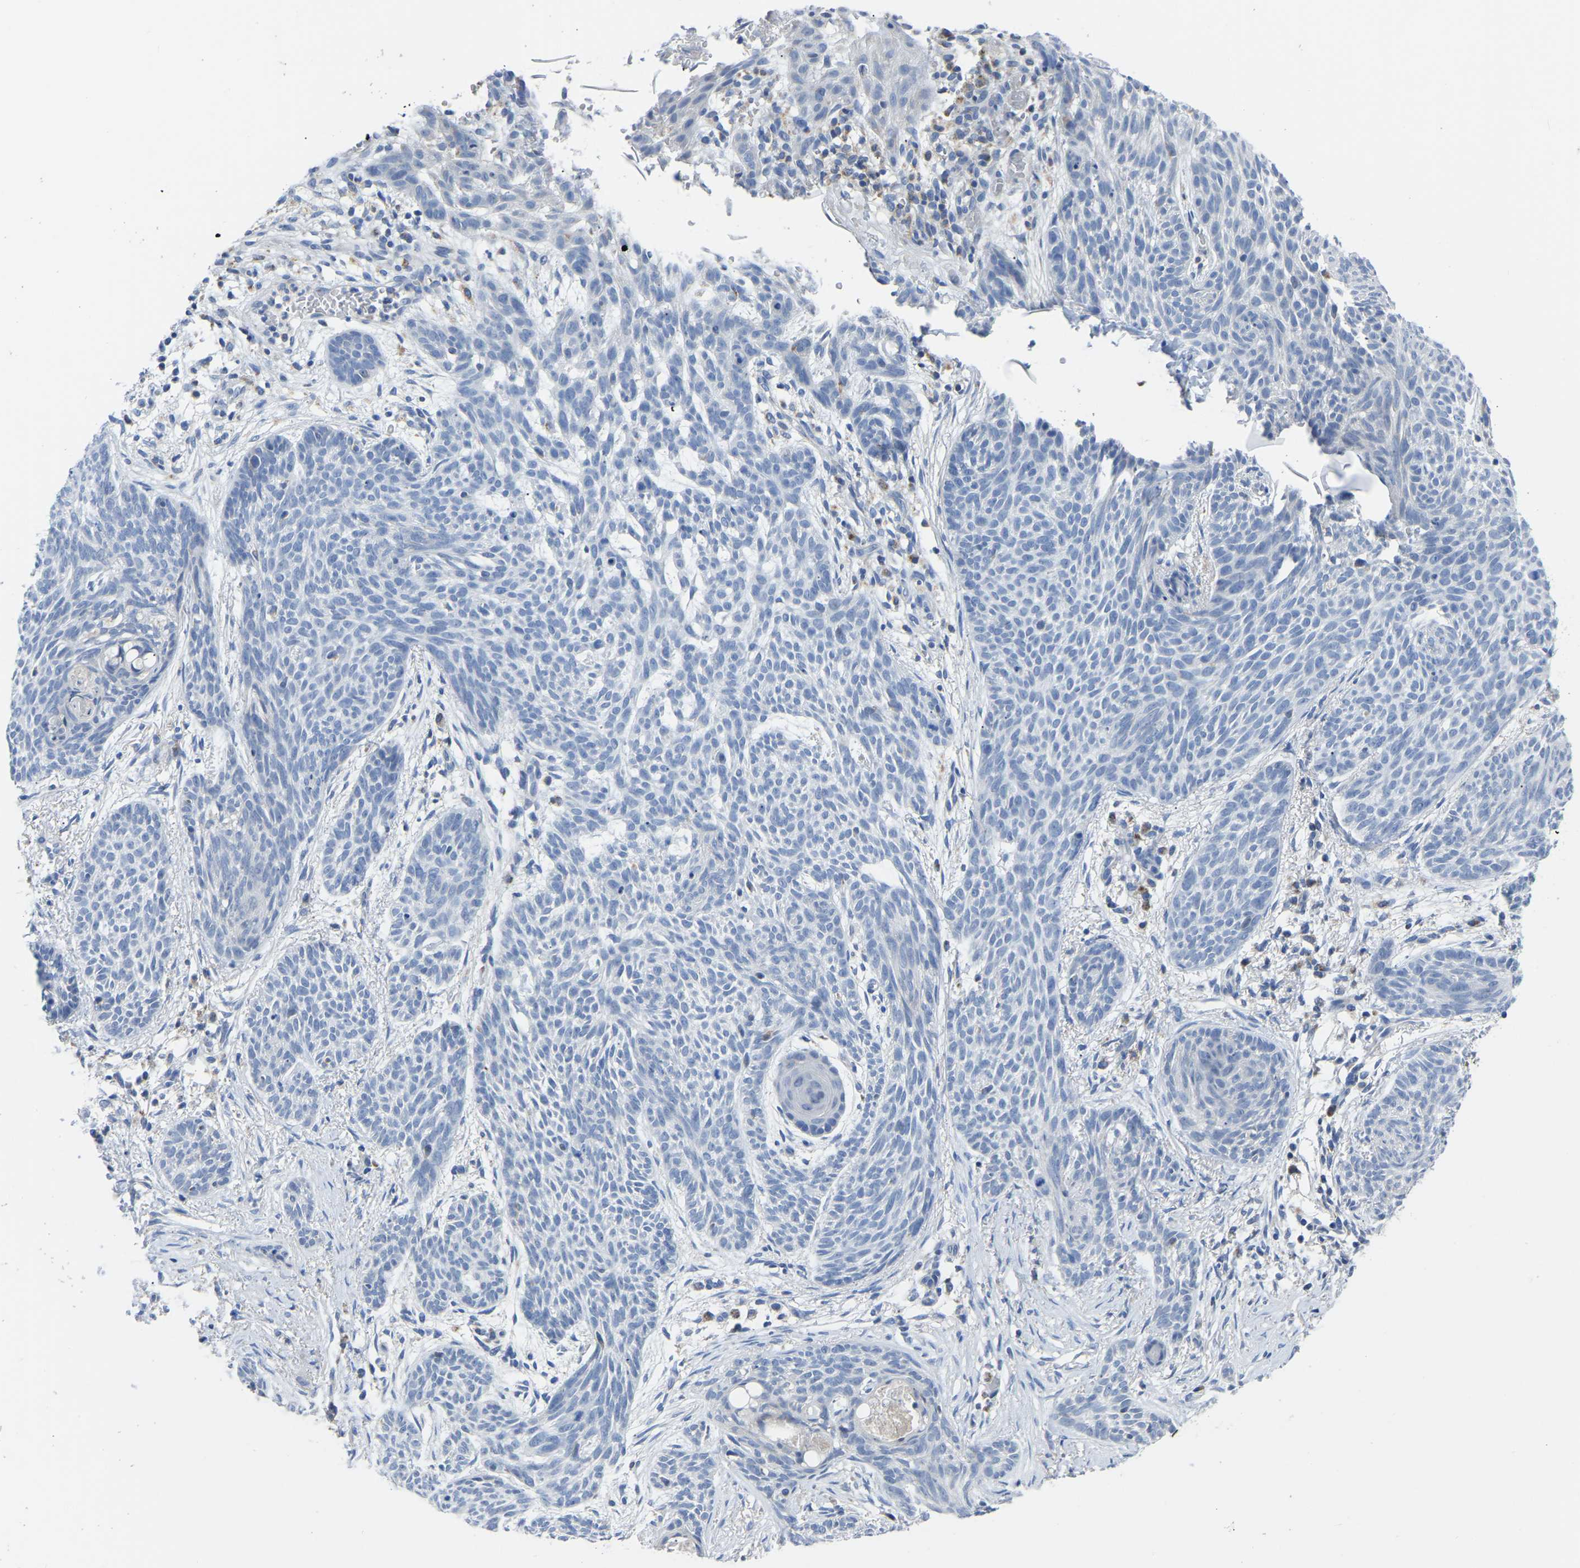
{"staining": {"intensity": "negative", "quantity": "none", "location": "none"}, "tissue": "skin cancer", "cell_type": "Tumor cells", "image_type": "cancer", "snomed": [{"axis": "morphology", "description": "Basal cell carcinoma"}, {"axis": "topography", "description": "Skin"}], "caption": "This is an immunohistochemistry photomicrograph of human skin basal cell carcinoma. There is no staining in tumor cells.", "gene": "ETFA", "patient": {"sex": "female", "age": 59}}